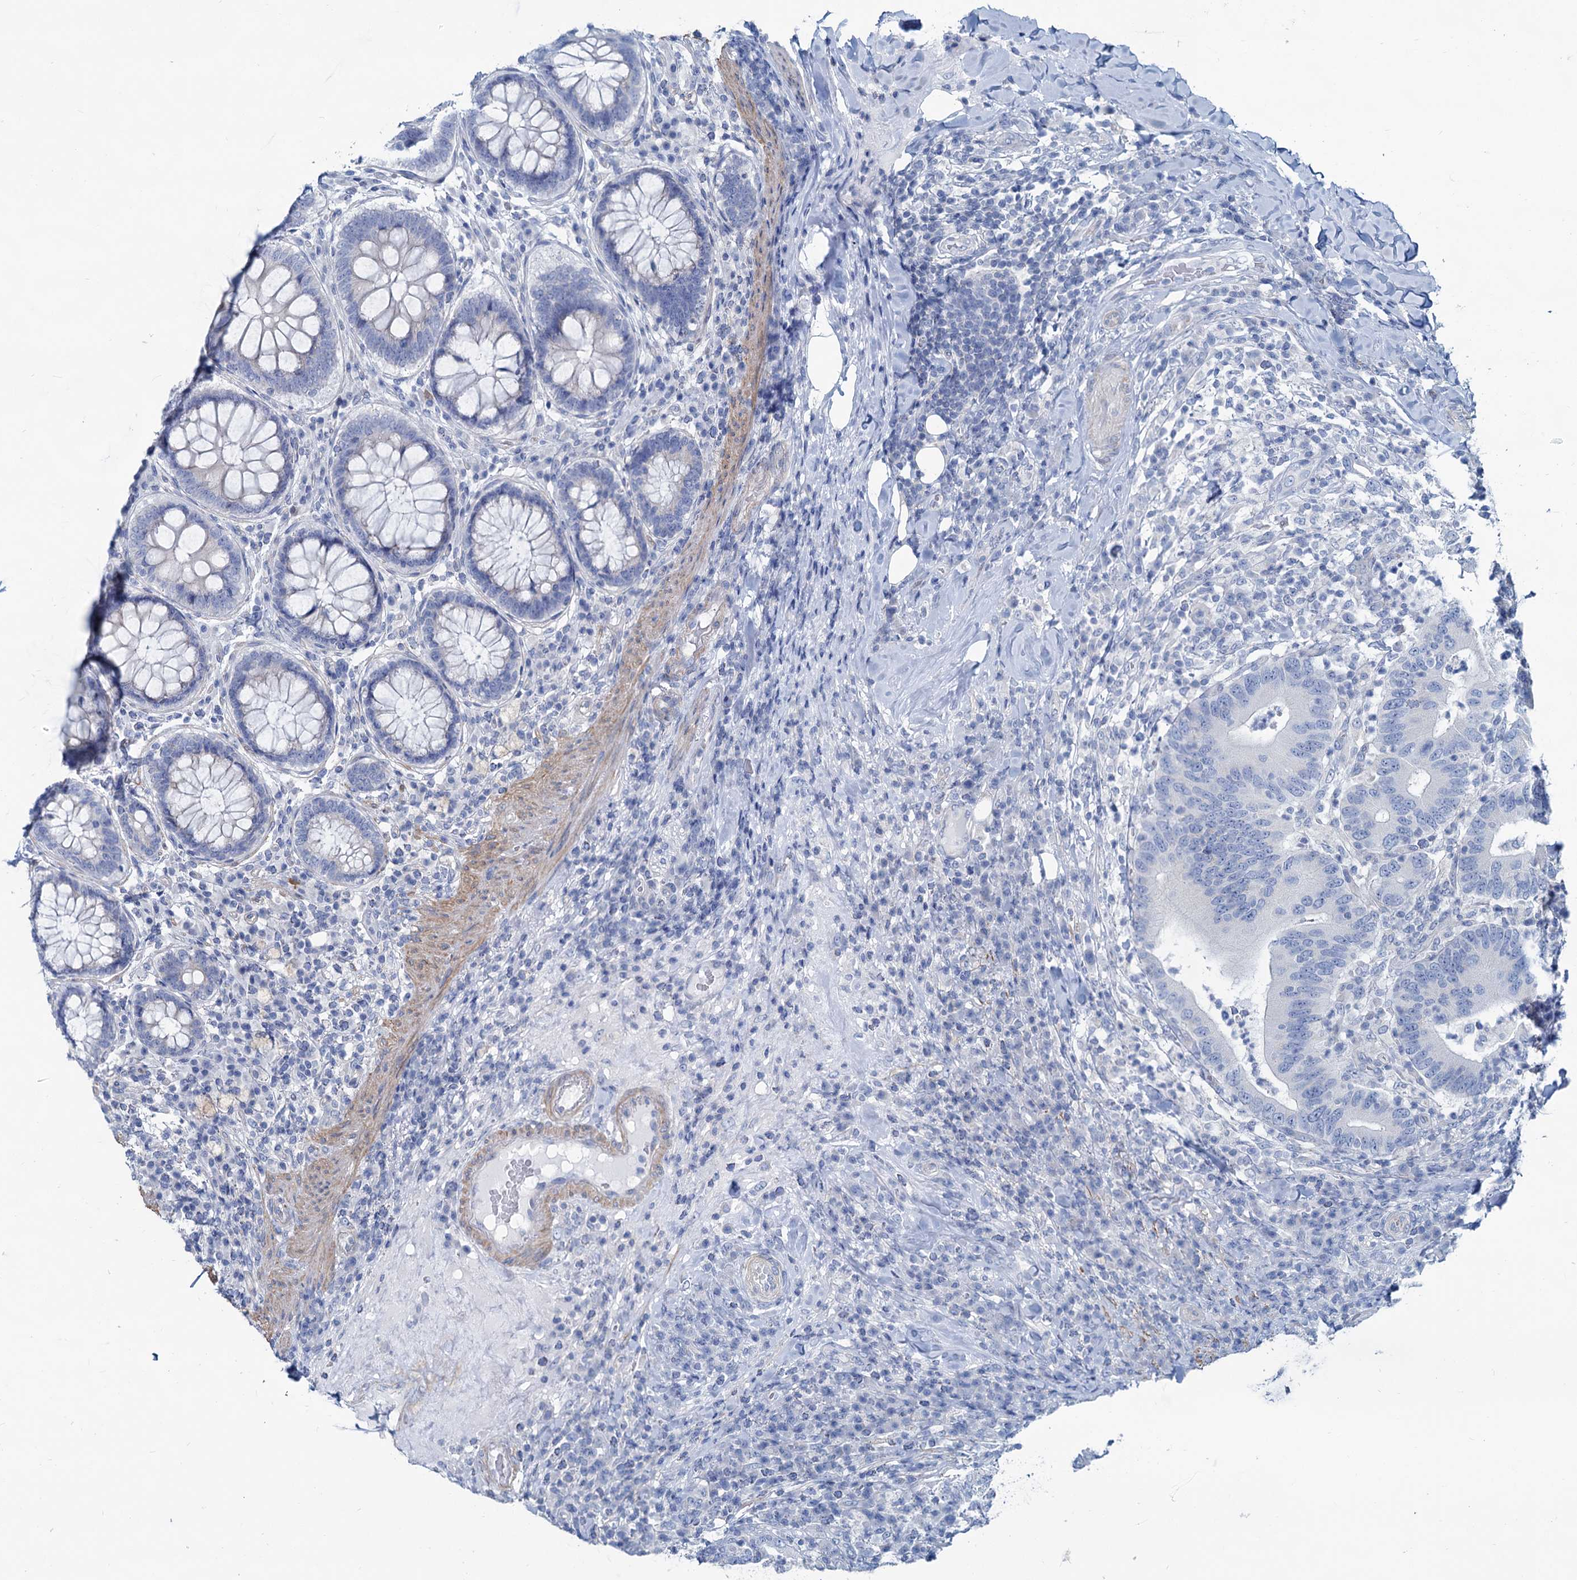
{"staining": {"intensity": "negative", "quantity": "none", "location": "none"}, "tissue": "colorectal cancer", "cell_type": "Tumor cells", "image_type": "cancer", "snomed": [{"axis": "morphology", "description": "Adenocarcinoma, NOS"}, {"axis": "topography", "description": "Colon"}], "caption": "DAB immunohistochemical staining of human adenocarcinoma (colorectal) displays no significant expression in tumor cells.", "gene": "SLC1A3", "patient": {"sex": "female", "age": 66}}